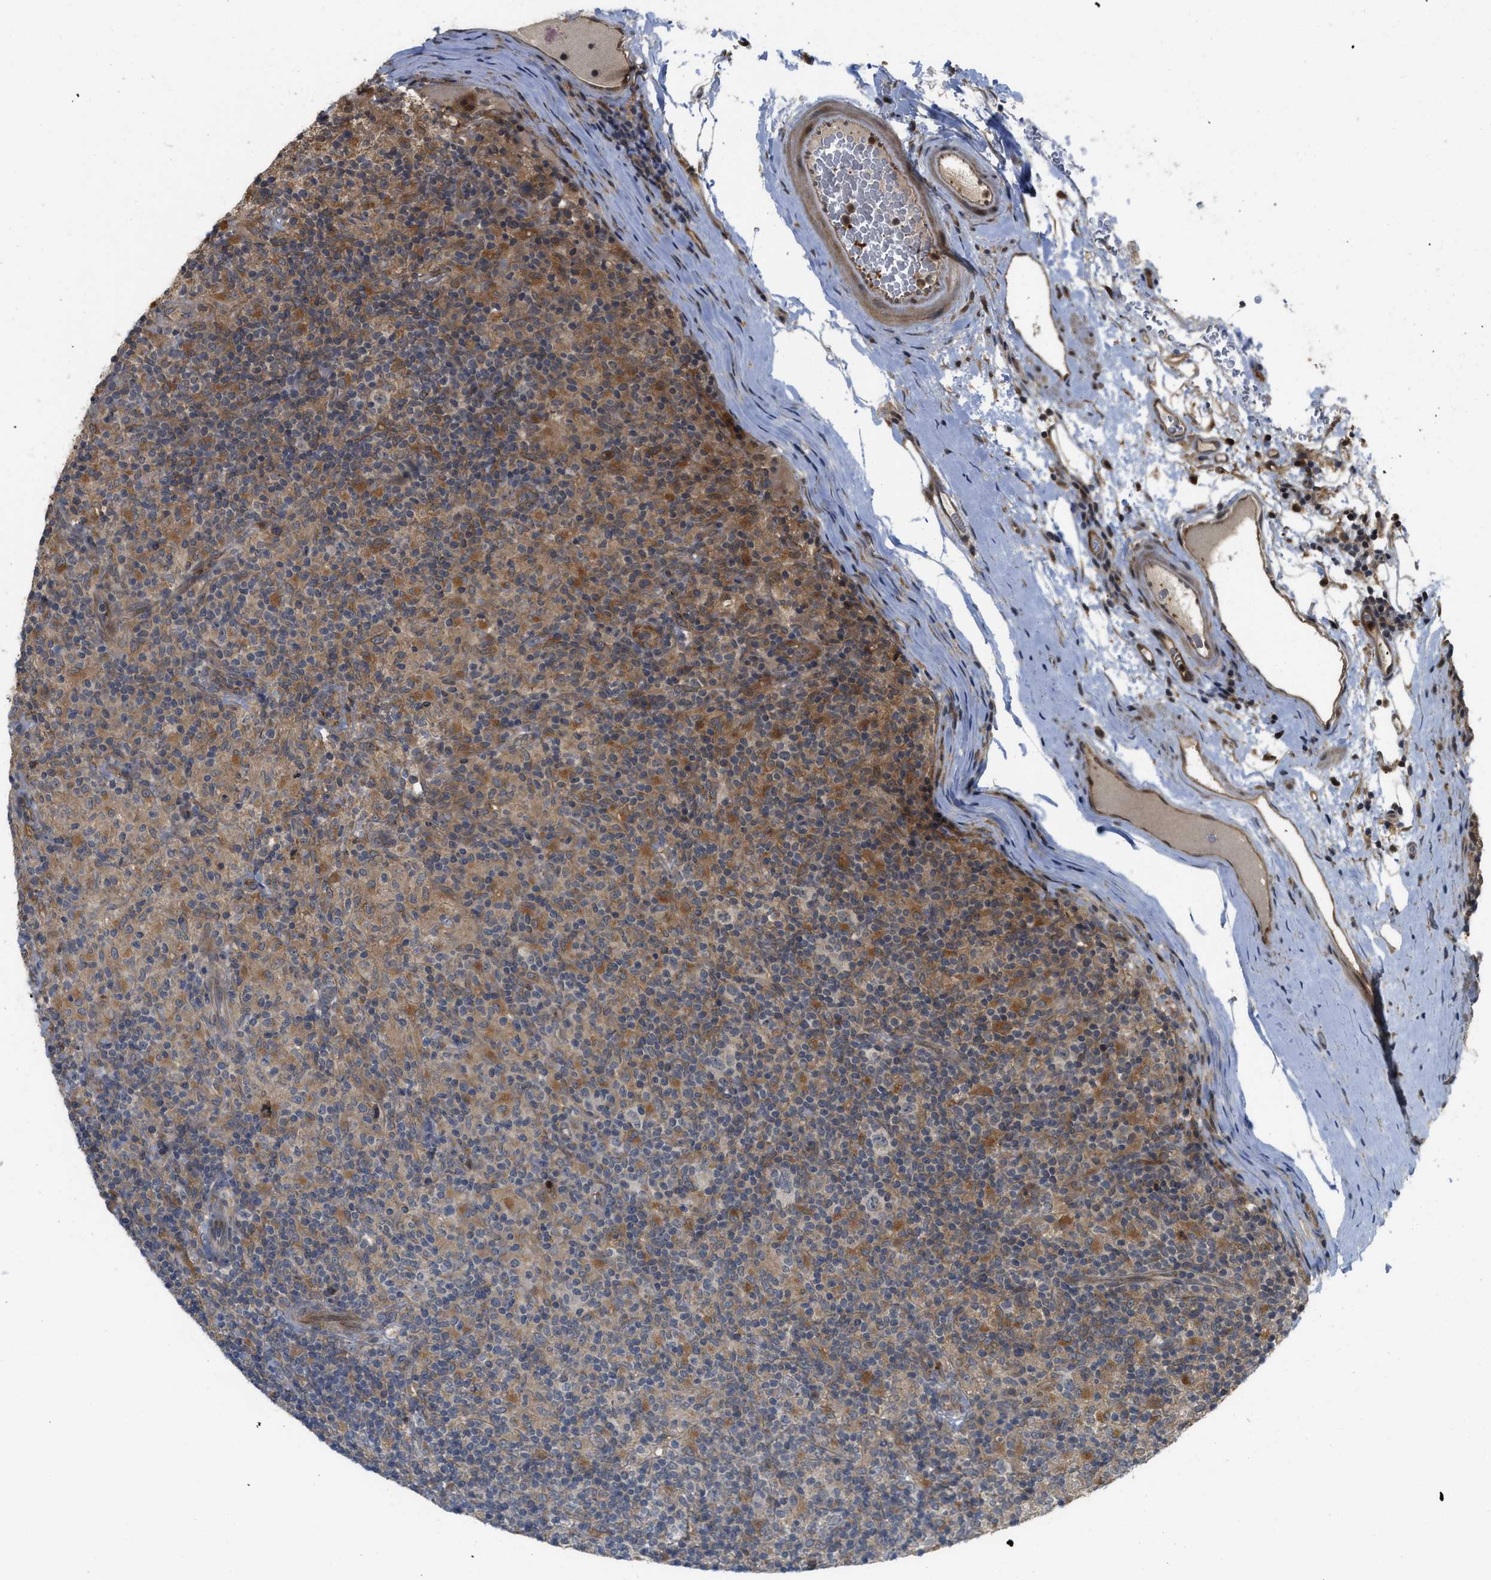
{"staining": {"intensity": "moderate", "quantity": "<25%", "location": "cytoplasmic/membranous"}, "tissue": "lymphoma", "cell_type": "Tumor cells", "image_type": "cancer", "snomed": [{"axis": "morphology", "description": "Hodgkin's disease, NOS"}, {"axis": "topography", "description": "Lymph node"}], "caption": "The histopathology image shows immunohistochemical staining of lymphoma. There is moderate cytoplasmic/membranous expression is appreciated in about <25% of tumor cells. The protein is stained brown, and the nuclei are stained in blue (DAB IHC with brightfield microscopy, high magnification).", "gene": "DNAJC28", "patient": {"sex": "male", "age": 70}}